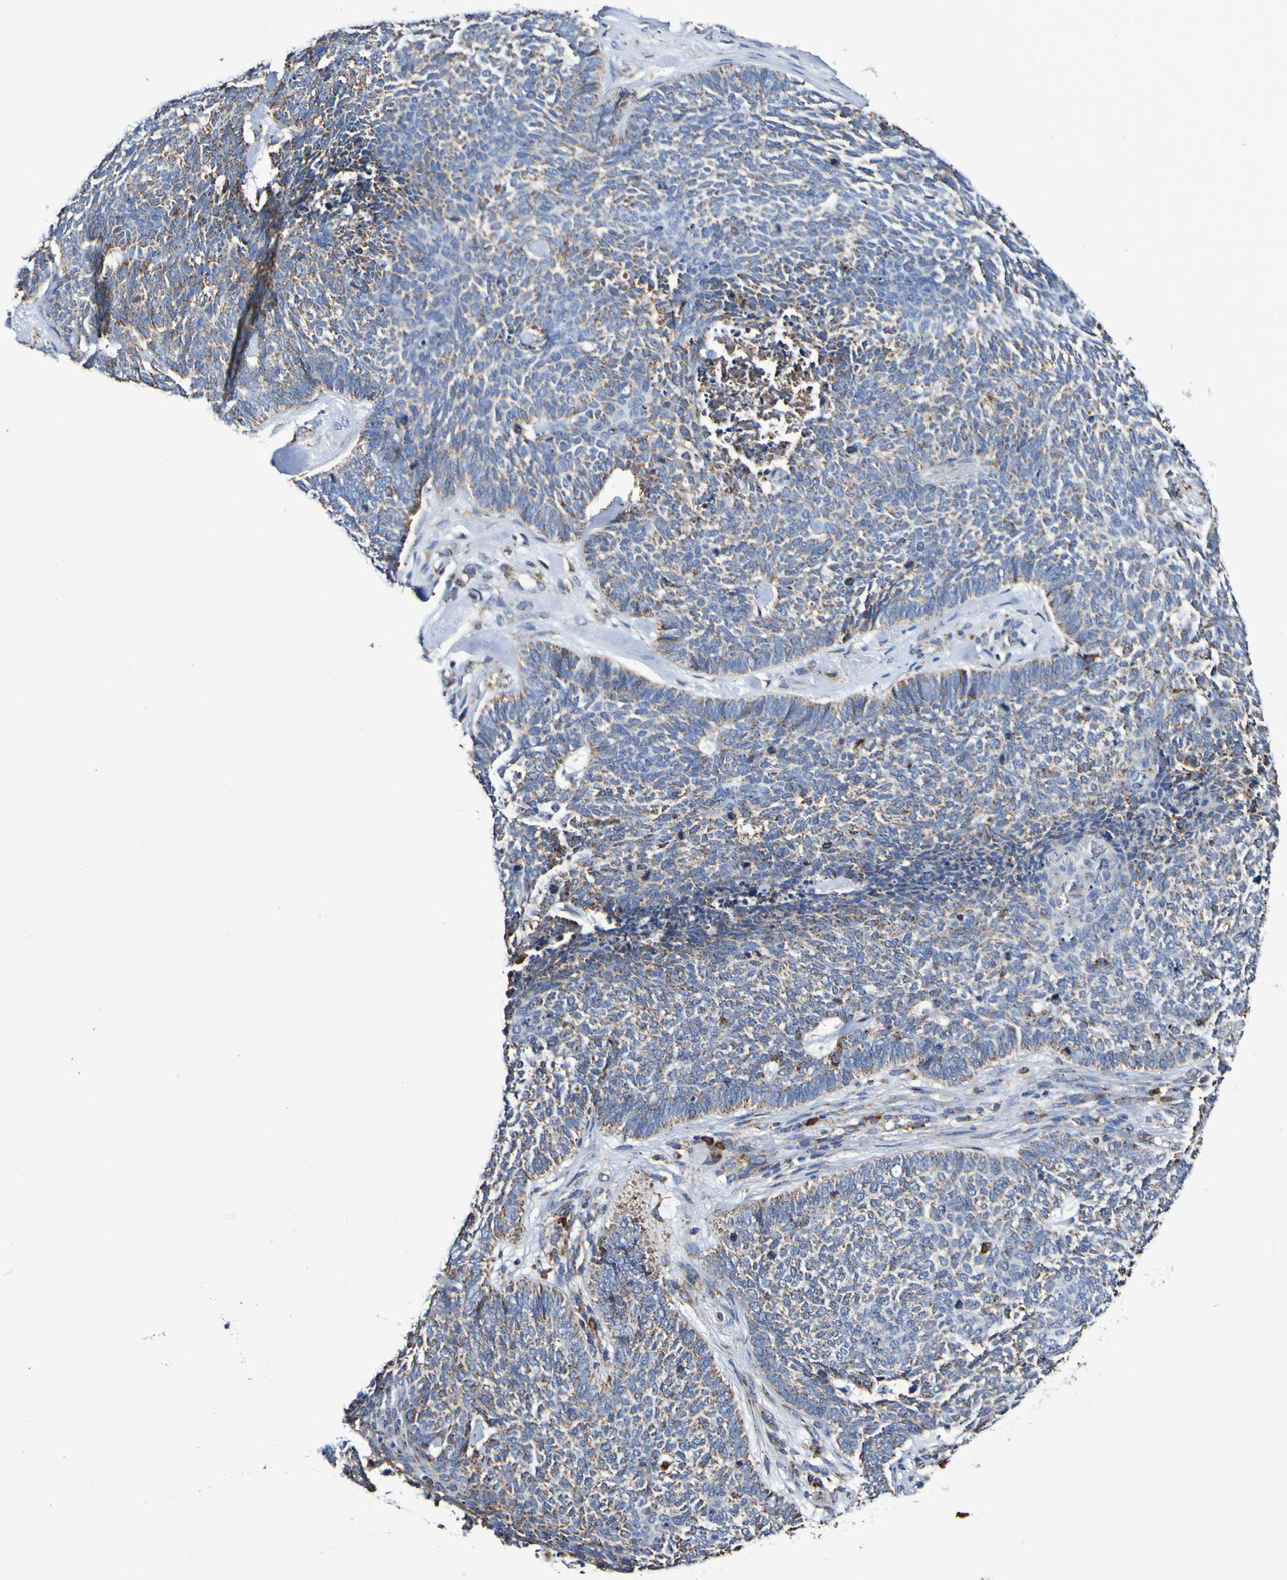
{"staining": {"intensity": "weak", "quantity": "<25%", "location": "cytoplasmic/membranous"}, "tissue": "skin cancer", "cell_type": "Tumor cells", "image_type": "cancer", "snomed": [{"axis": "morphology", "description": "Basal cell carcinoma"}, {"axis": "topography", "description": "Skin"}], "caption": "Human skin cancer stained for a protein using immunohistochemistry demonstrates no expression in tumor cells.", "gene": "IL18R1", "patient": {"sex": "female", "age": 84}}